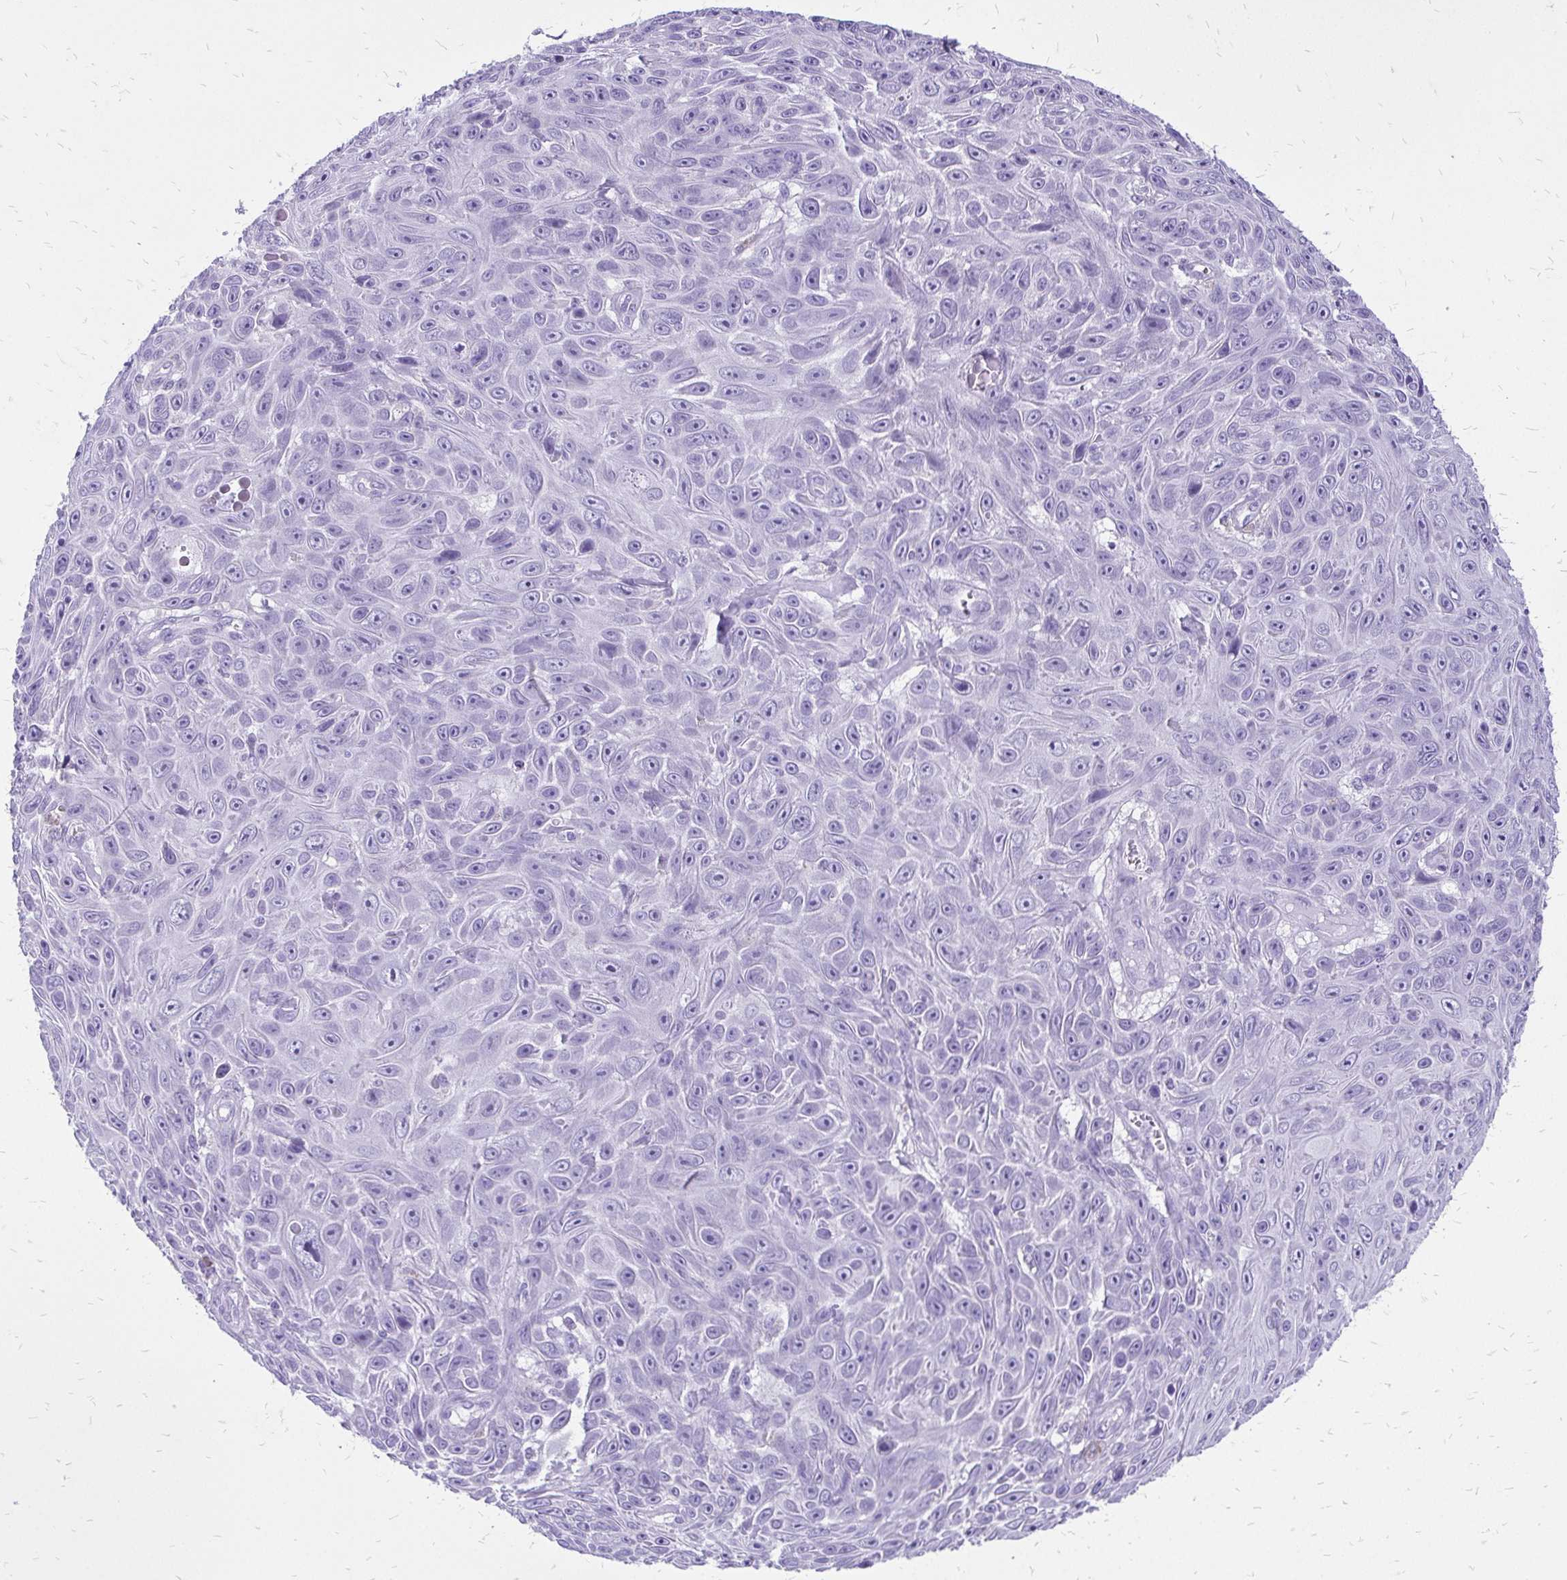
{"staining": {"intensity": "negative", "quantity": "none", "location": "none"}, "tissue": "skin cancer", "cell_type": "Tumor cells", "image_type": "cancer", "snomed": [{"axis": "morphology", "description": "Squamous cell carcinoma, NOS"}, {"axis": "topography", "description": "Skin"}], "caption": "Skin squamous cell carcinoma was stained to show a protein in brown. There is no significant staining in tumor cells. The staining is performed using DAB brown chromogen with nuclei counter-stained in using hematoxylin.", "gene": "SLC32A1", "patient": {"sex": "male", "age": 82}}